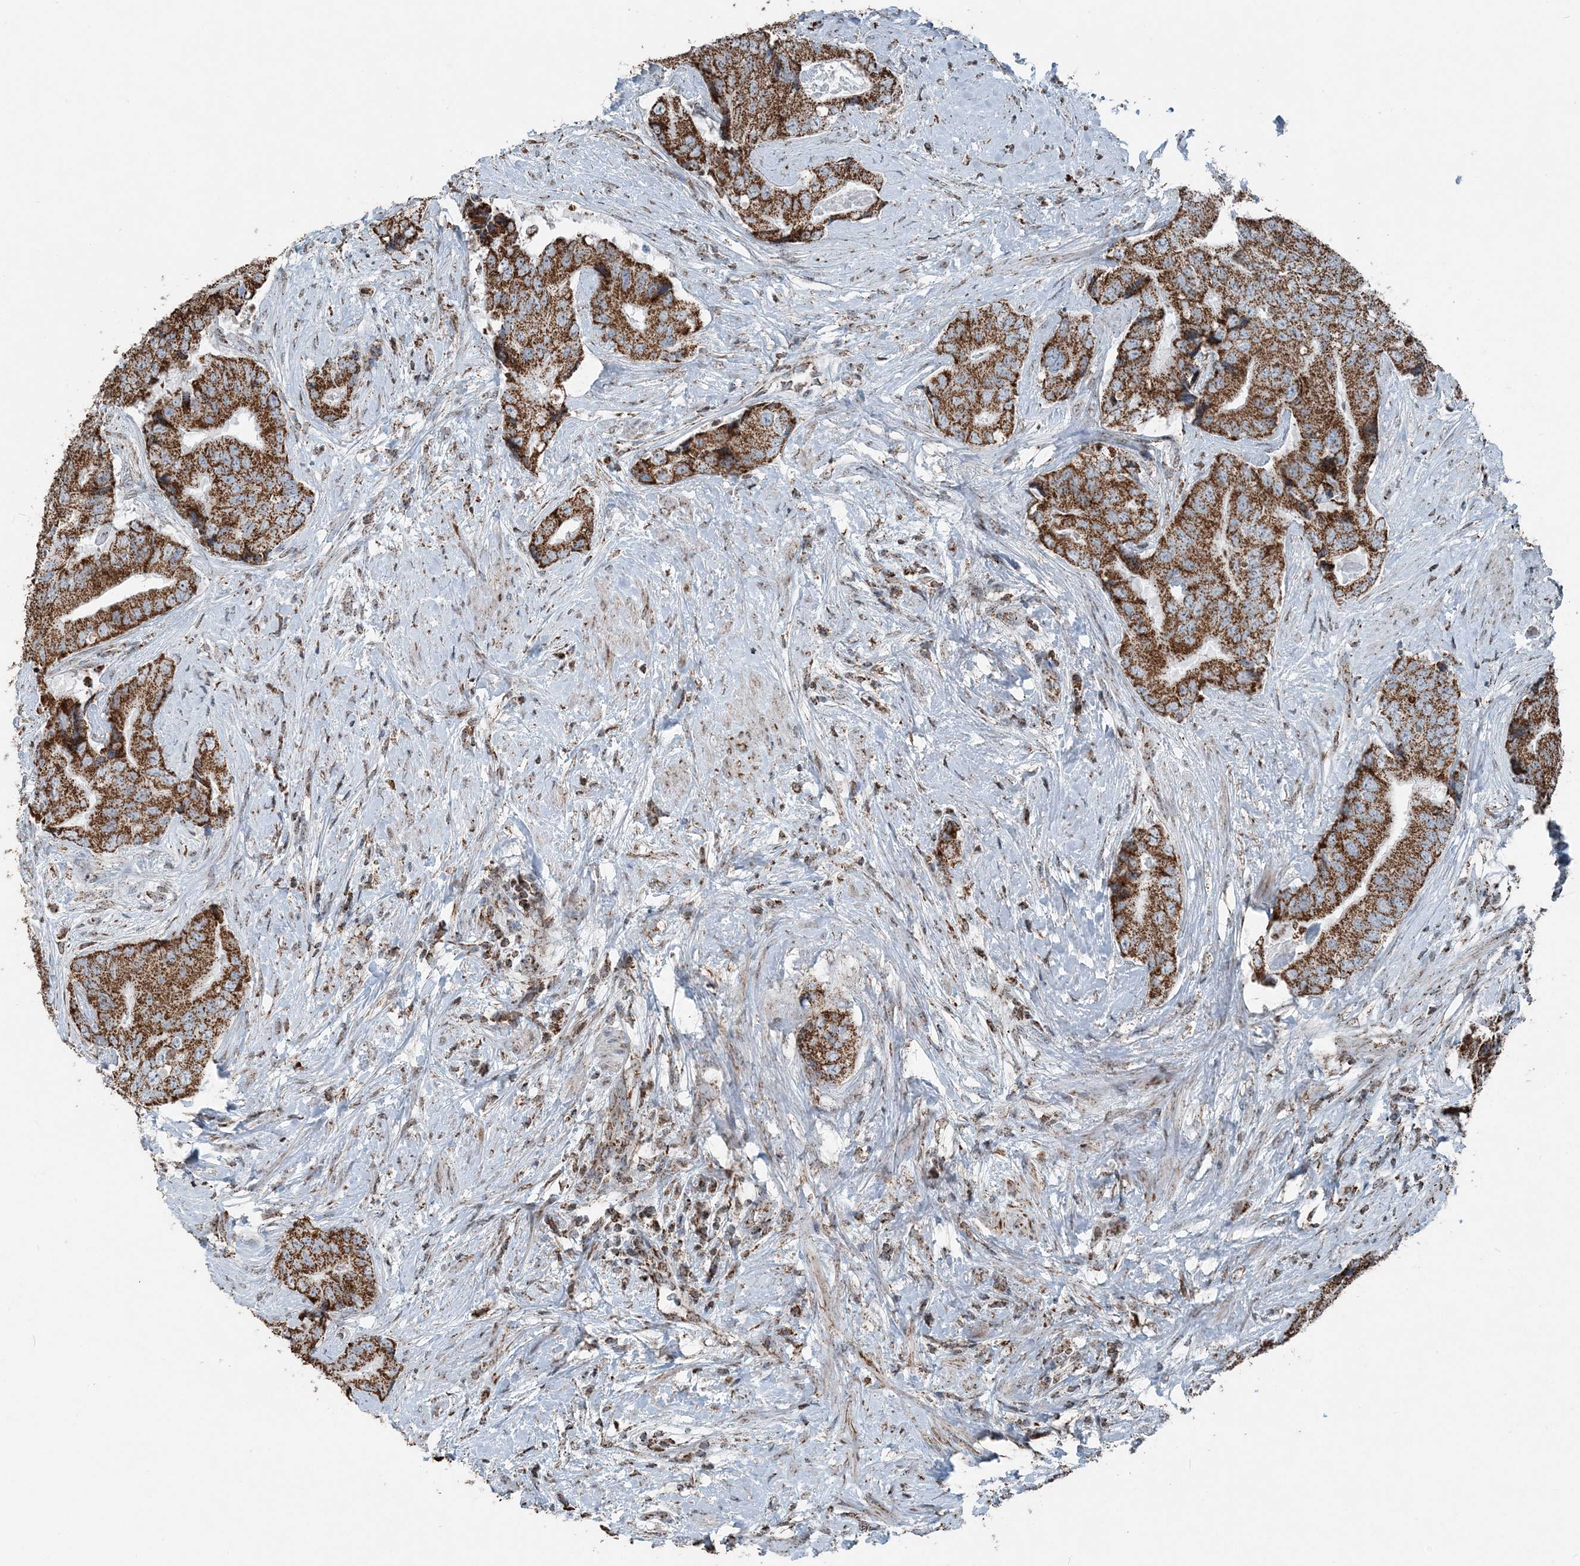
{"staining": {"intensity": "strong", "quantity": ">75%", "location": "cytoplasmic/membranous"}, "tissue": "prostate cancer", "cell_type": "Tumor cells", "image_type": "cancer", "snomed": [{"axis": "morphology", "description": "Adenocarcinoma, High grade"}, {"axis": "topography", "description": "Prostate"}], "caption": "Immunohistochemical staining of prostate cancer reveals high levels of strong cytoplasmic/membranous staining in approximately >75% of tumor cells. (Stains: DAB in brown, nuclei in blue, Microscopy: brightfield microscopy at high magnification).", "gene": "SUCLG1", "patient": {"sex": "male", "age": 70}}